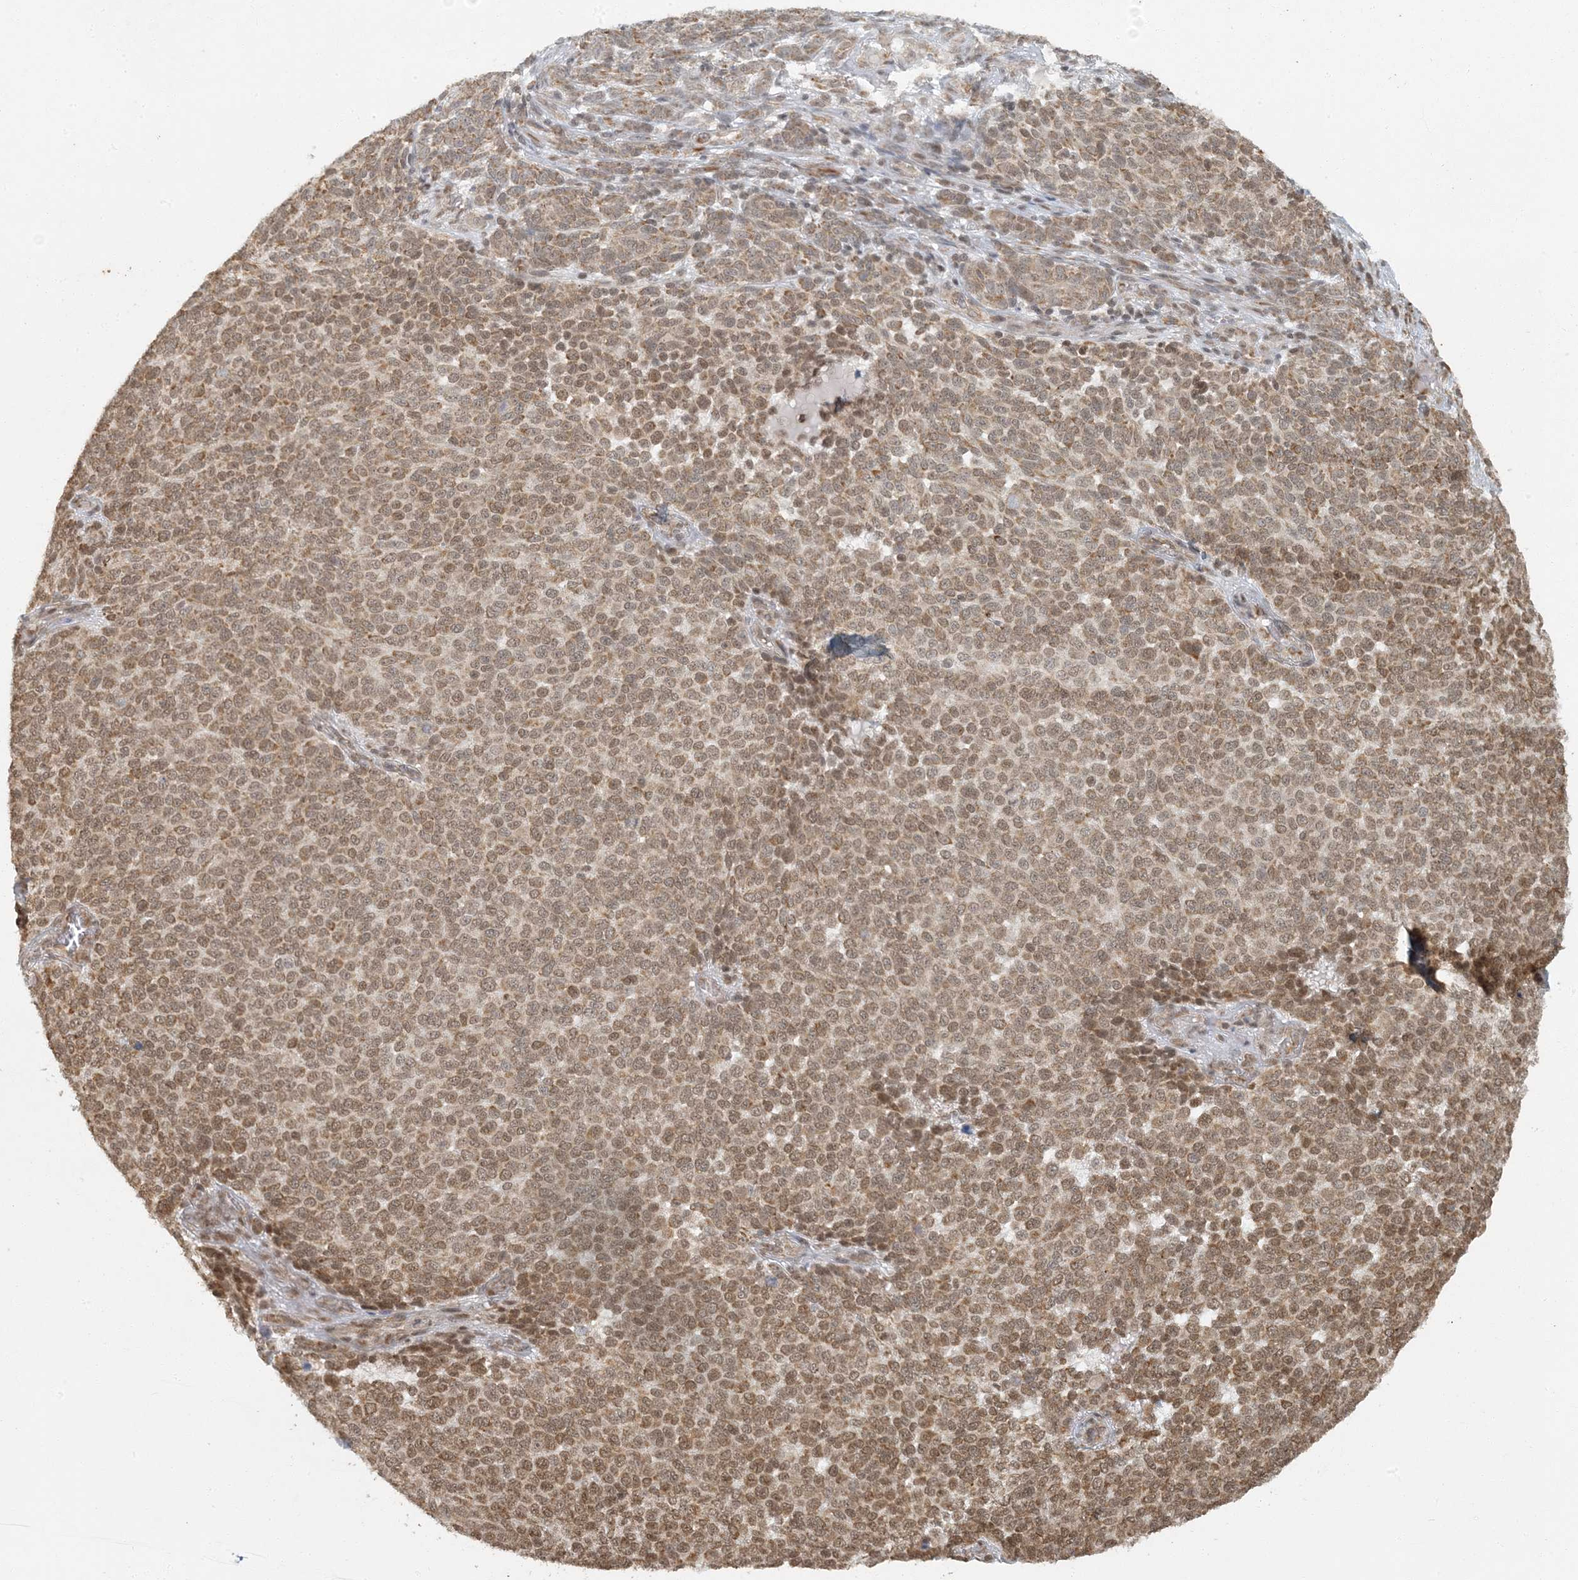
{"staining": {"intensity": "moderate", "quantity": ">75%", "location": "cytoplasmic/membranous,nuclear"}, "tissue": "melanoma", "cell_type": "Tumor cells", "image_type": "cancer", "snomed": [{"axis": "morphology", "description": "Malignant melanoma, NOS"}, {"axis": "topography", "description": "Skin"}], "caption": "Human malignant melanoma stained with a brown dye displays moderate cytoplasmic/membranous and nuclear positive expression in approximately >75% of tumor cells.", "gene": "AK9", "patient": {"sex": "male", "age": 49}}